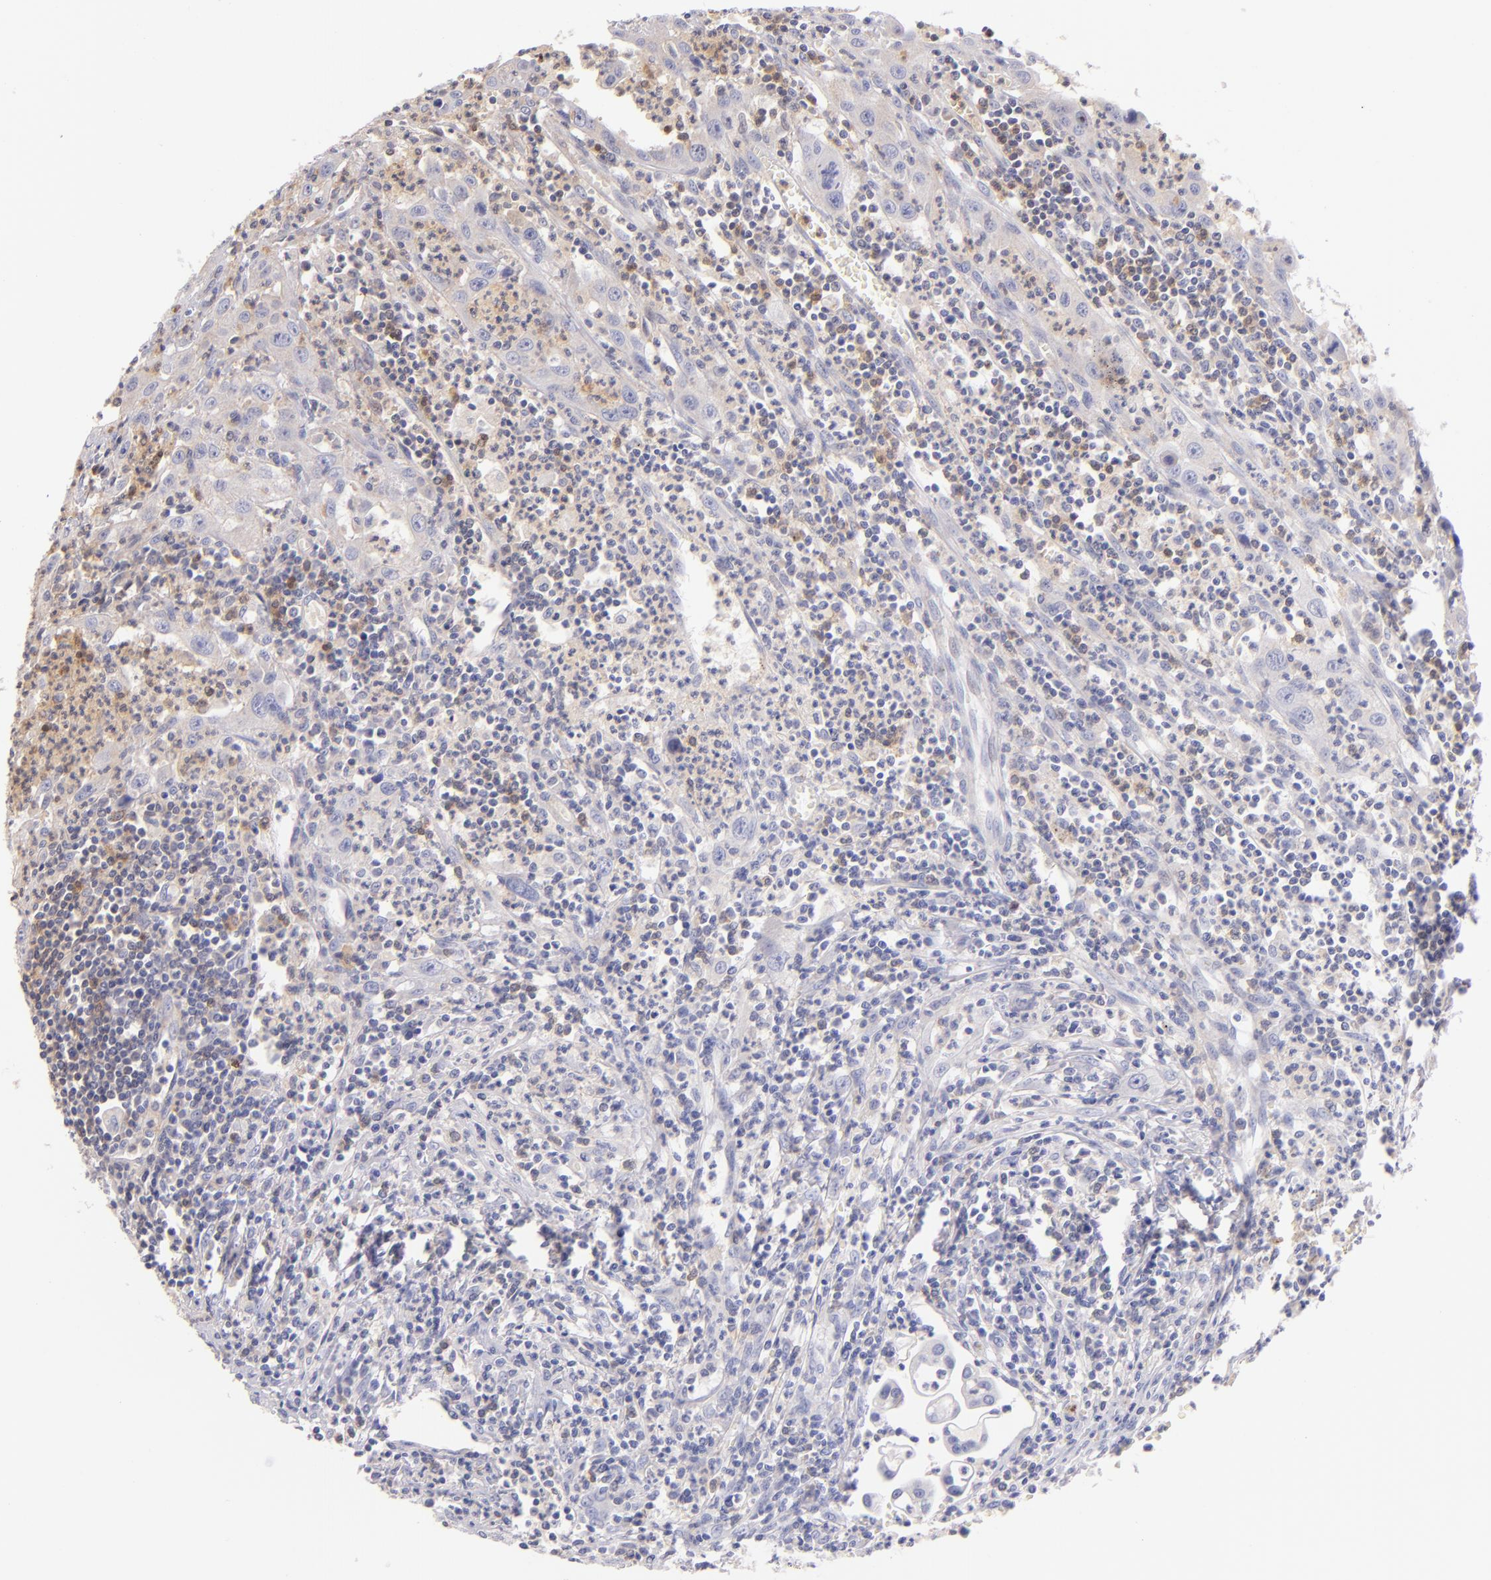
{"staining": {"intensity": "weak", "quantity": "25%-75%", "location": "cytoplasmic/membranous,nuclear"}, "tissue": "urothelial cancer", "cell_type": "Tumor cells", "image_type": "cancer", "snomed": [{"axis": "morphology", "description": "Urothelial carcinoma, High grade"}, {"axis": "topography", "description": "Urinary bladder"}], "caption": "The micrograph reveals immunohistochemical staining of urothelial cancer. There is weak cytoplasmic/membranous and nuclear expression is appreciated in about 25%-75% of tumor cells.", "gene": "BTK", "patient": {"sex": "male", "age": 66}}